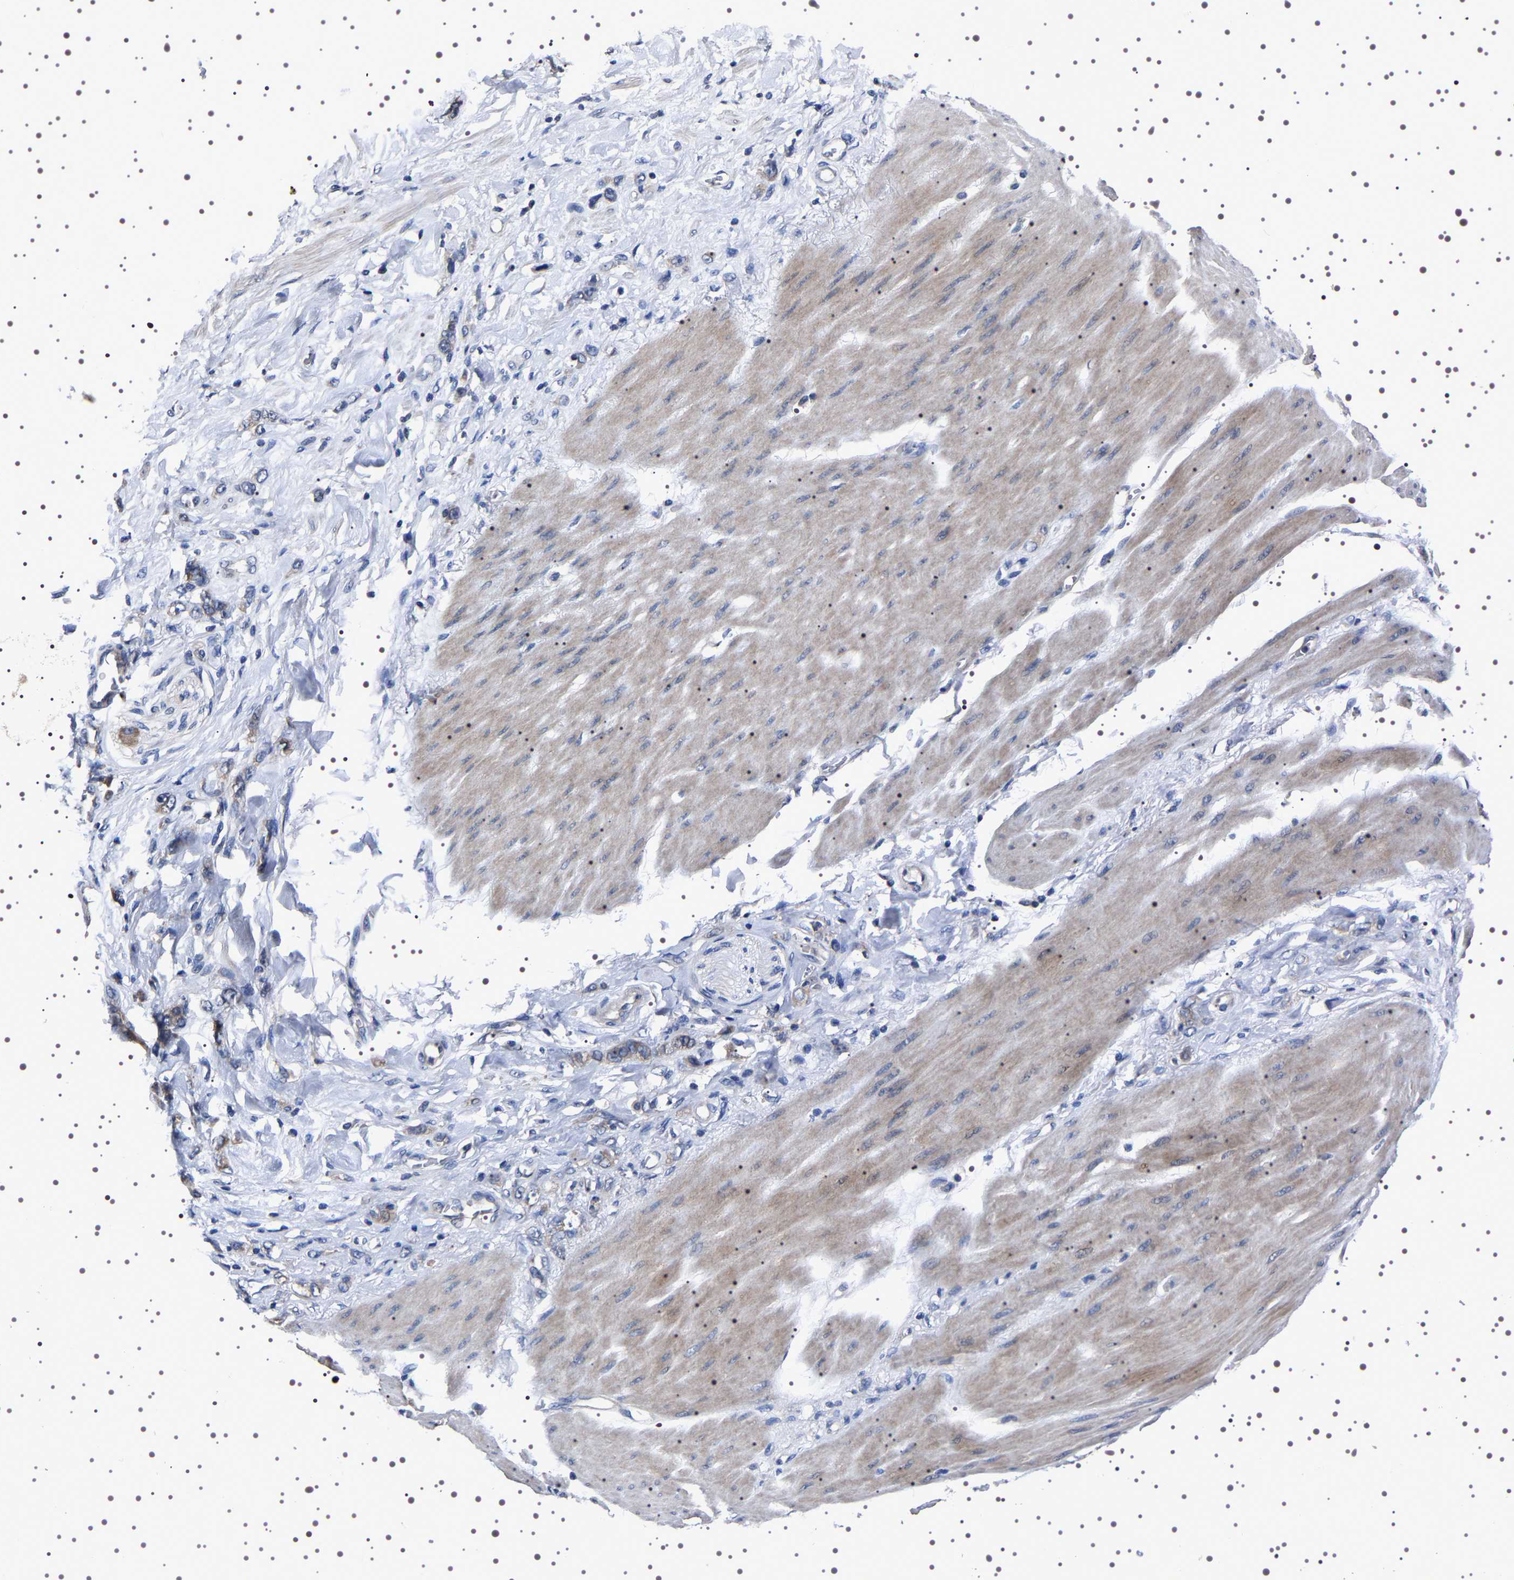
{"staining": {"intensity": "moderate", "quantity": ">75%", "location": "cytoplasmic/membranous"}, "tissue": "stomach cancer", "cell_type": "Tumor cells", "image_type": "cancer", "snomed": [{"axis": "morphology", "description": "Adenocarcinoma, NOS"}, {"axis": "topography", "description": "Stomach"}], "caption": "Protein expression analysis of stomach adenocarcinoma reveals moderate cytoplasmic/membranous staining in about >75% of tumor cells.", "gene": "TARBP1", "patient": {"sex": "male", "age": 82}}